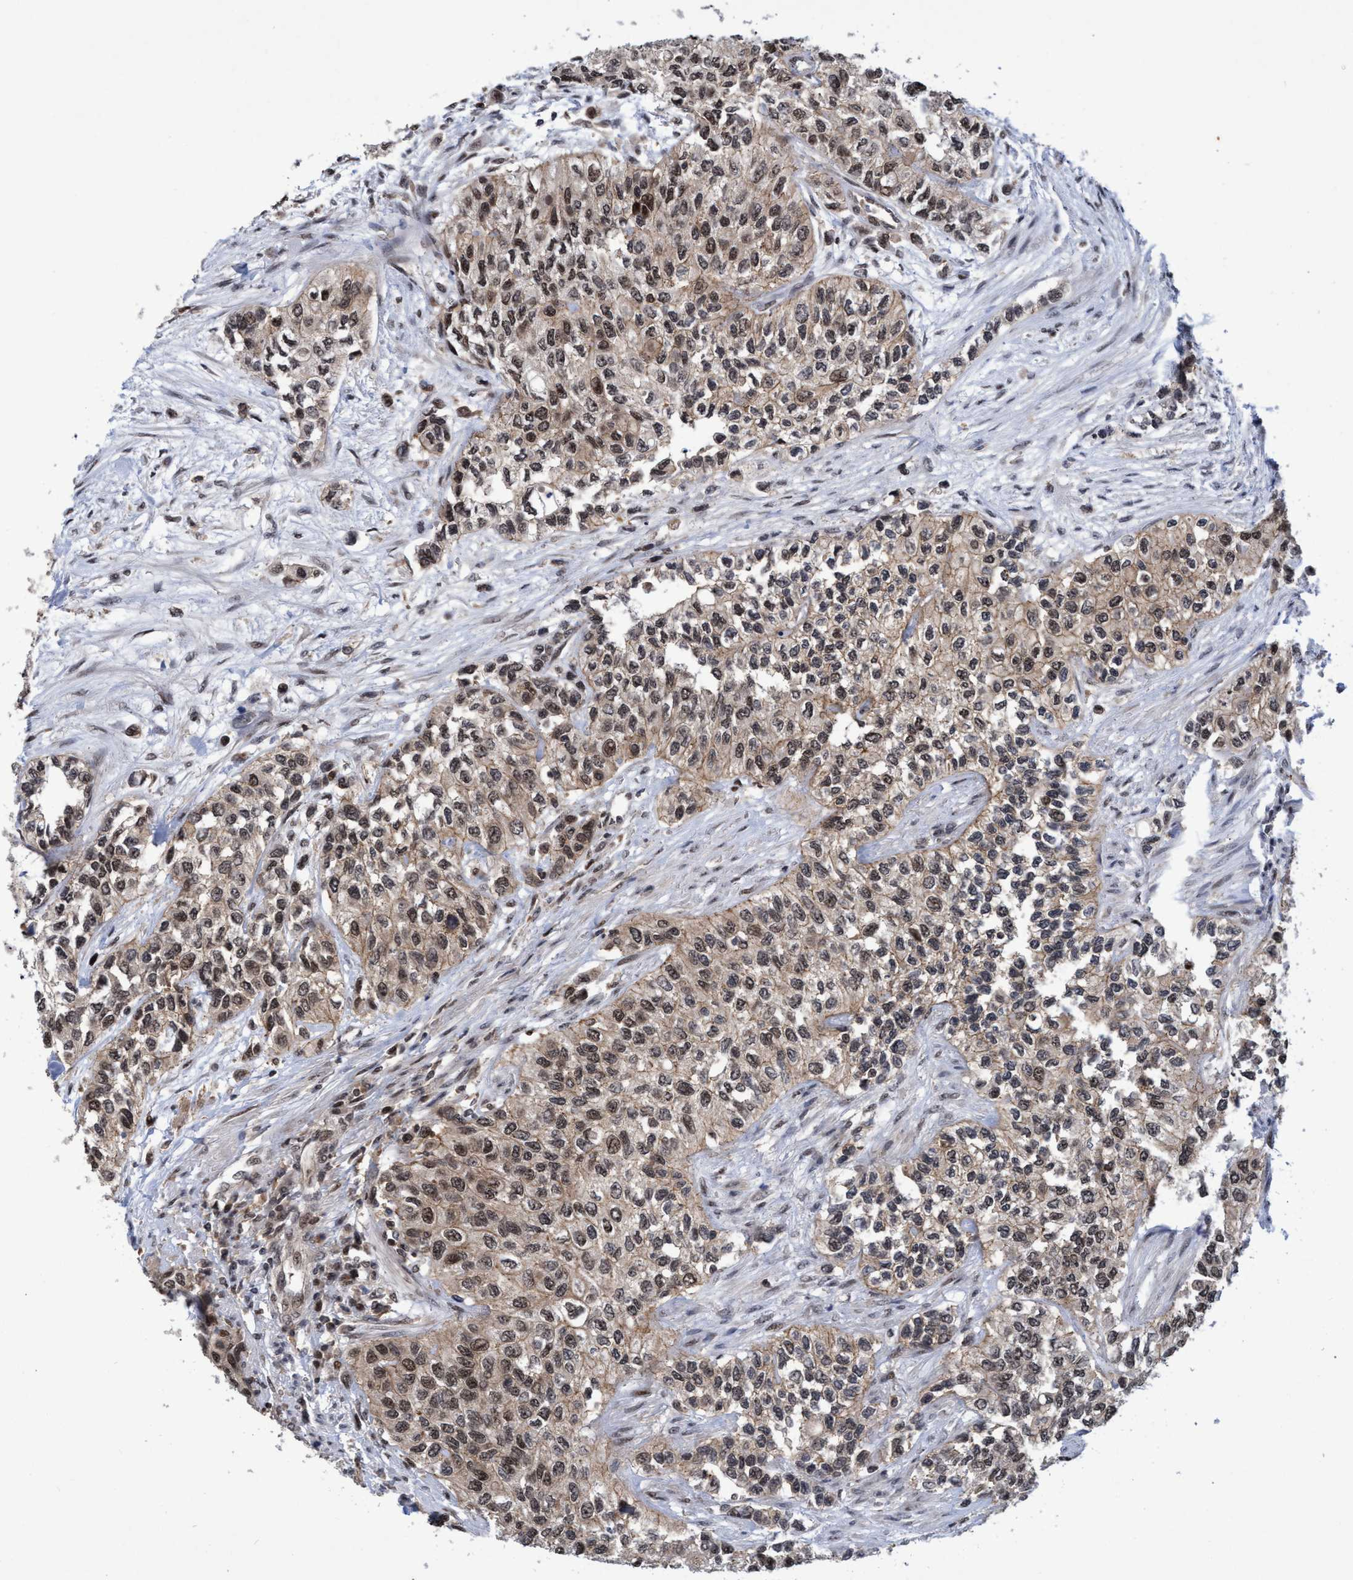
{"staining": {"intensity": "weak", "quantity": ">75%", "location": "nuclear"}, "tissue": "urothelial cancer", "cell_type": "Tumor cells", "image_type": "cancer", "snomed": [{"axis": "morphology", "description": "Urothelial carcinoma, High grade"}, {"axis": "topography", "description": "Urinary bladder"}], "caption": "Approximately >75% of tumor cells in human urothelial cancer reveal weak nuclear protein staining as visualized by brown immunohistochemical staining.", "gene": "GTF2F1", "patient": {"sex": "female", "age": 56}}